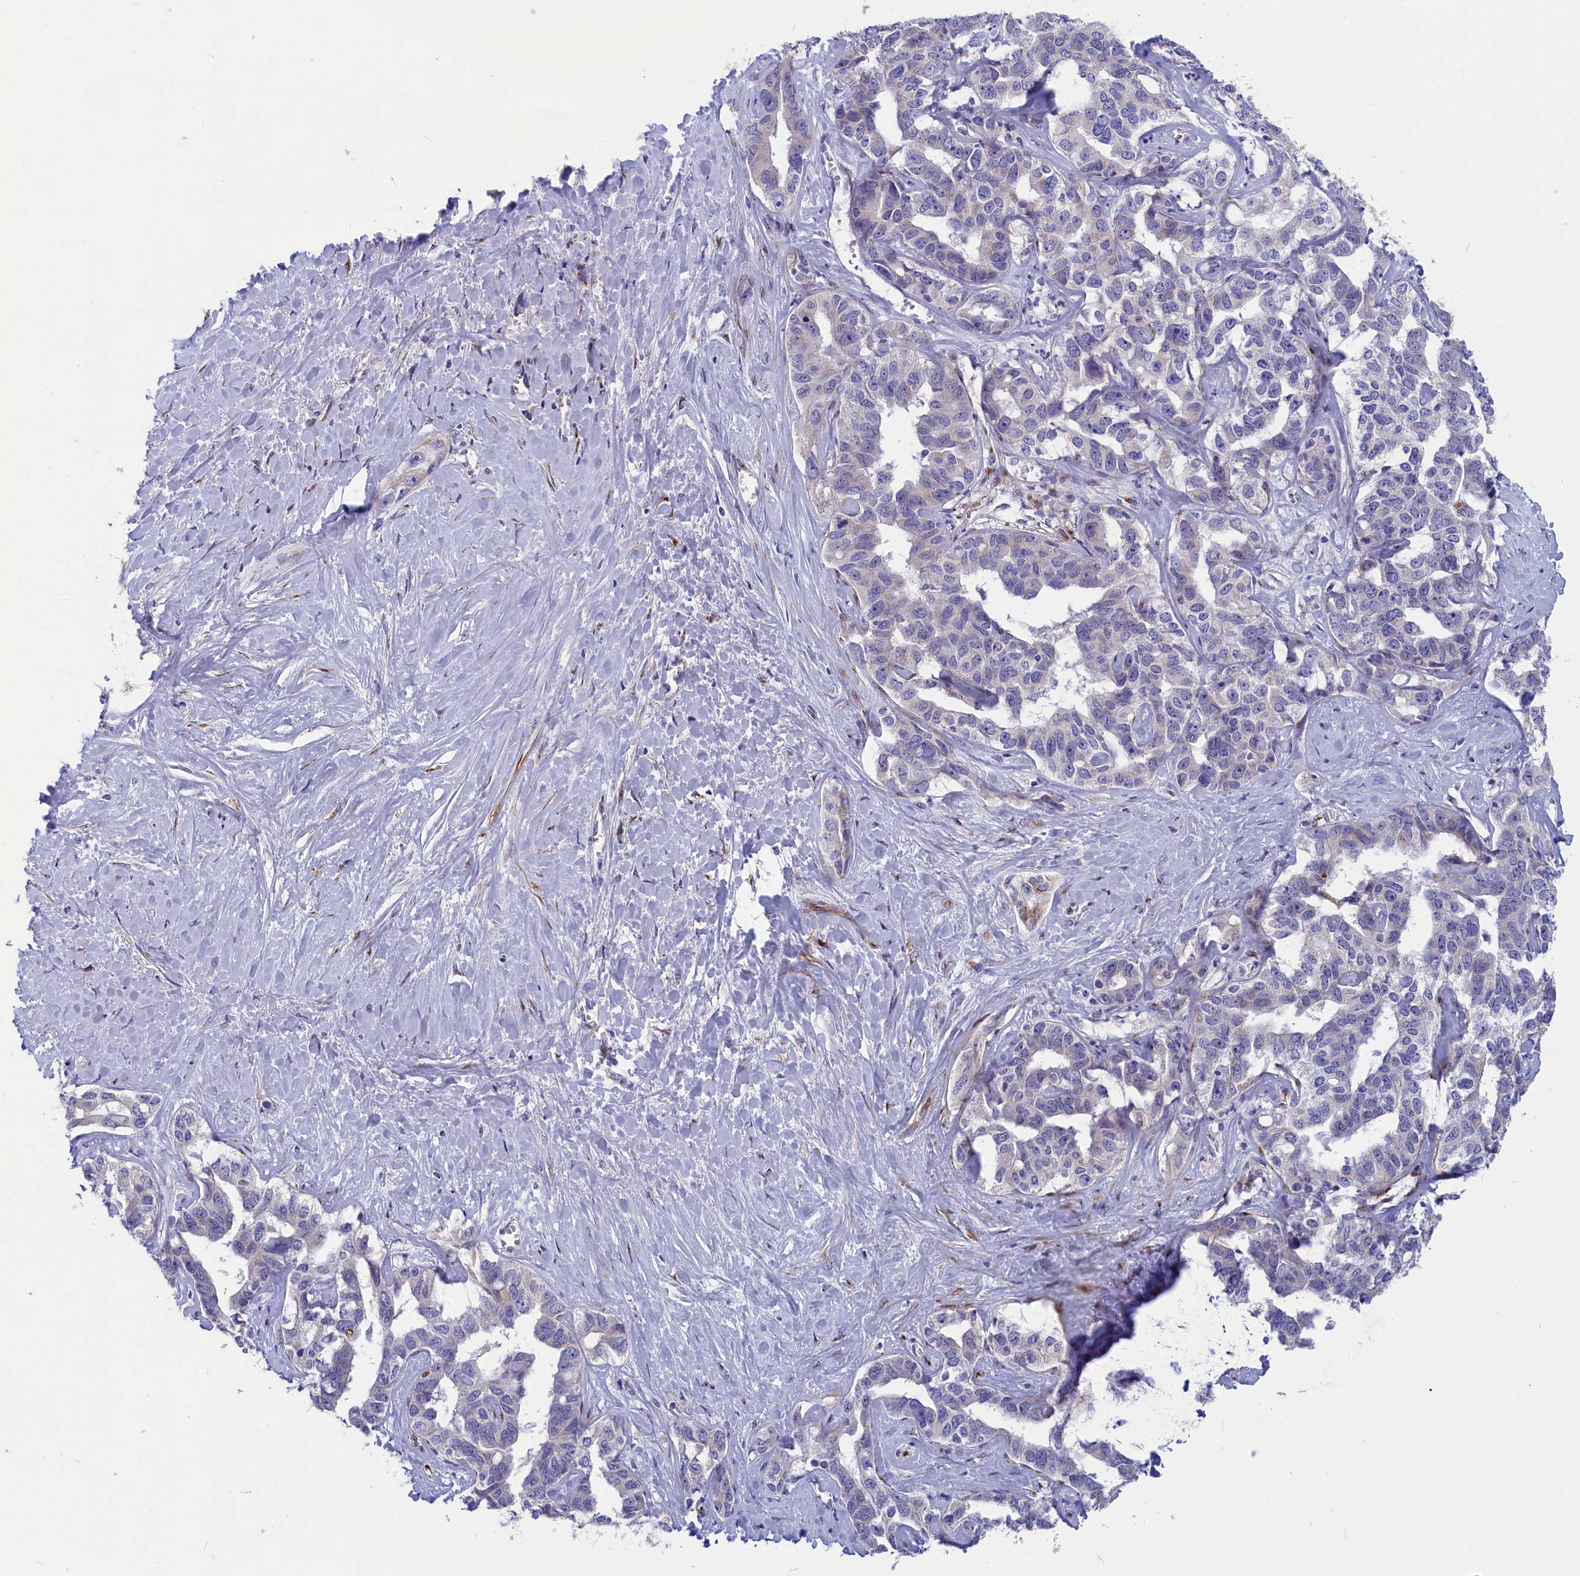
{"staining": {"intensity": "negative", "quantity": "none", "location": "none"}, "tissue": "liver cancer", "cell_type": "Tumor cells", "image_type": "cancer", "snomed": [{"axis": "morphology", "description": "Cholangiocarcinoma"}, {"axis": "topography", "description": "Liver"}], "caption": "IHC of human liver cholangiocarcinoma shows no positivity in tumor cells.", "gene": "TUBGCP4", "patient": {"sex": "male", "age": 59}}